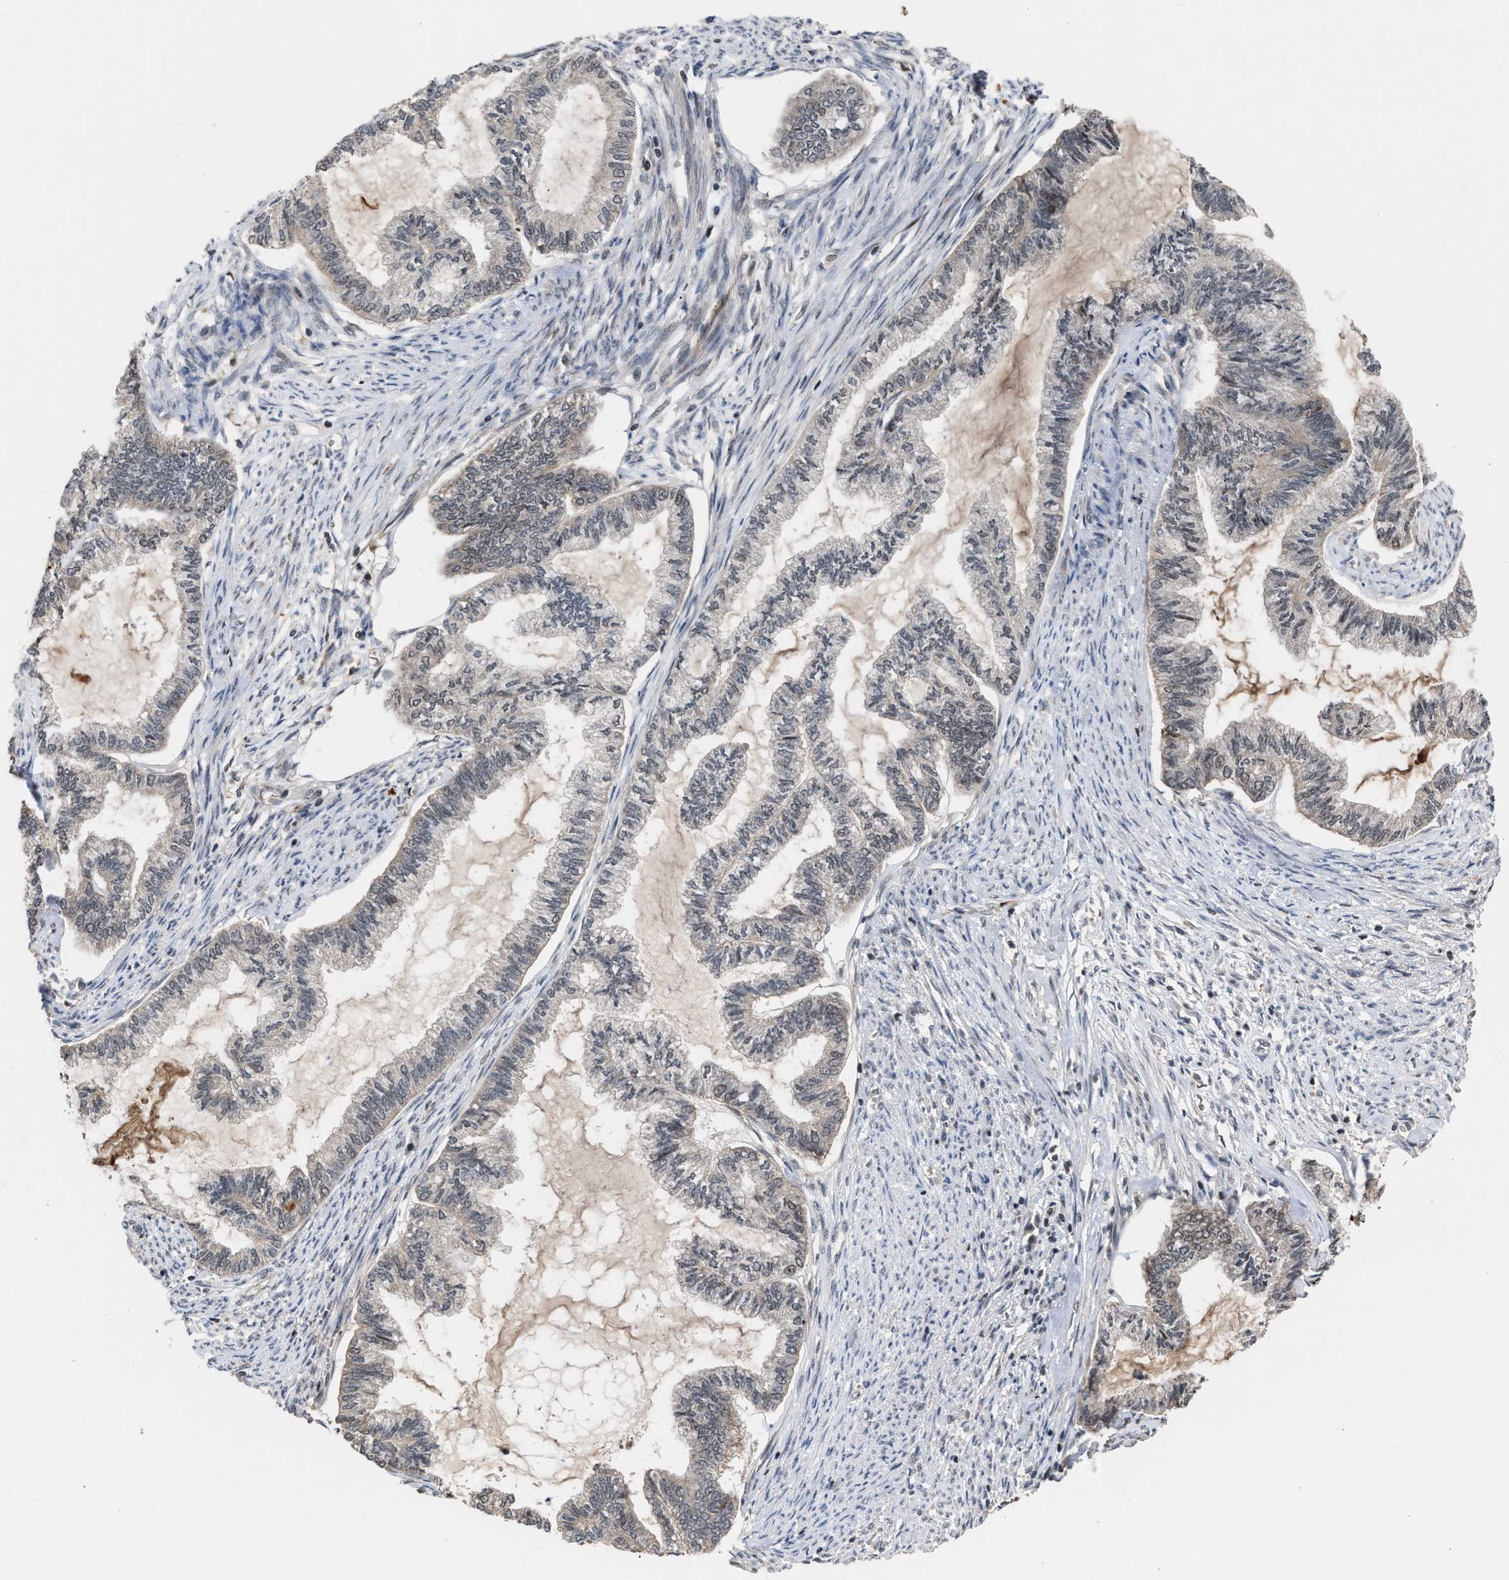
{"staining": {"intensity": "negative", "quantity": "none", "location": "none"}, "tissue": "endometrial cancer", "cell_type": "Tumor cells", "image_type": "cancer", "snomed": [{"axis": "morphology", "description": "Adenocarcinoma, NOS"}, {"axis": "topography", "description": "Endometrium"}], "caption": "Immunohistochemistry (IHC) histopathology image of neoplastic tissue: endometrial adenocarcinoma stained with DAB displays no significant protein expression in tumor cells. (Immunohistochemistry, brightfield microscopy, high magnification).", "gene": "C9orf78", "patient": {"sex": "female", "age": 86}}